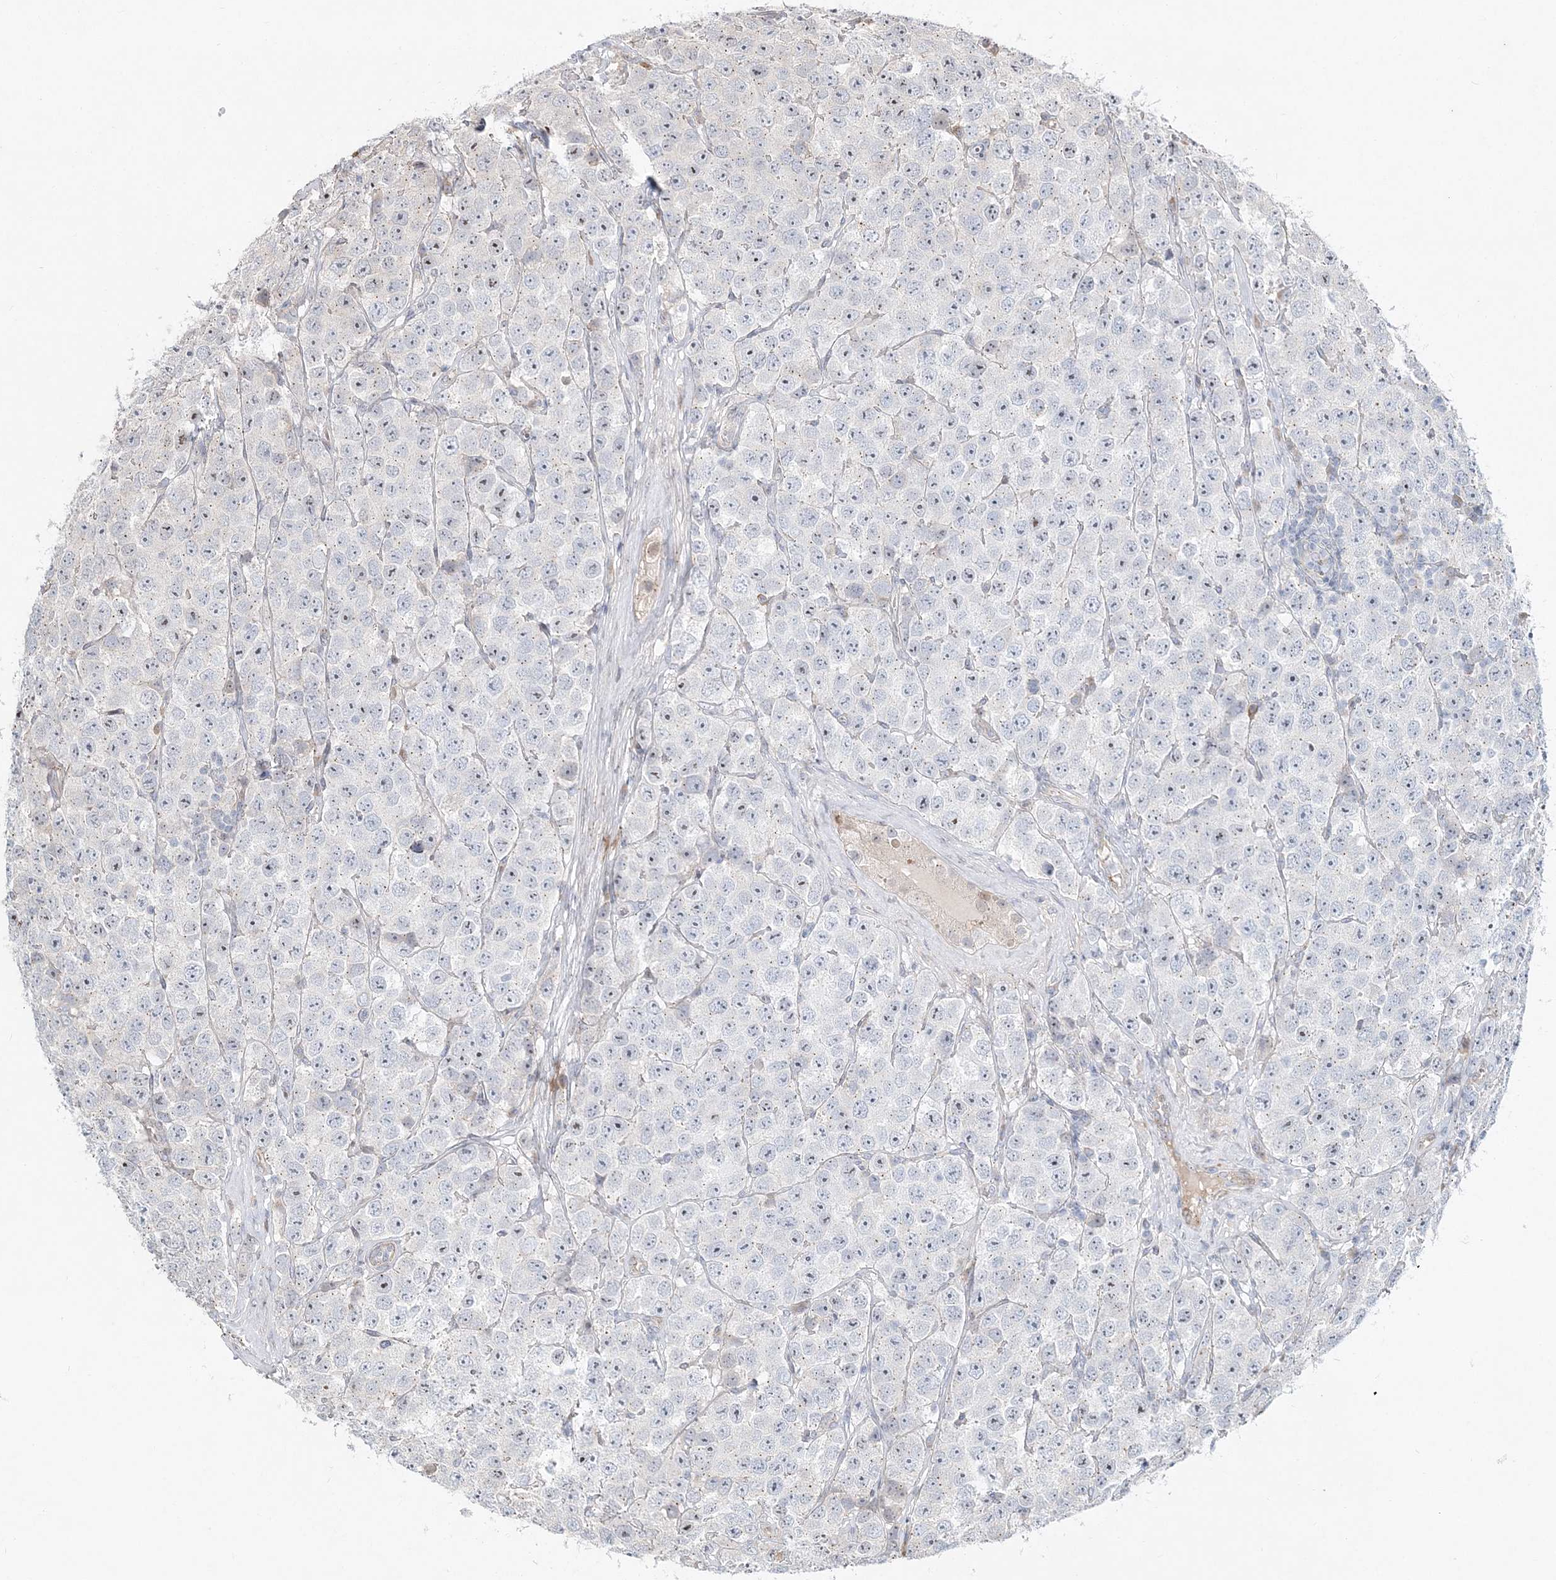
{"staining": {"intensity": "negative", "quantity": "none", "location": "none"}, "tissue": "testis cancer", "cell_type": "Tumor cells", "image_type": "cancer", "snomed": [{"axis": "morphology", "description": "Seminoma, NOS"}, {"axis": "topography", "description": "Testis"}], "caption": "The photomicrograph displays no staining of tumor cells in testis cancer (seminoma). (DAB (3,3'-diaminobenzidine) immunohistochemistry visualized using brightfield microscopy, high magnification).", "gene": "CXXC5", "patient": {"sex": "male", "age": 28}}